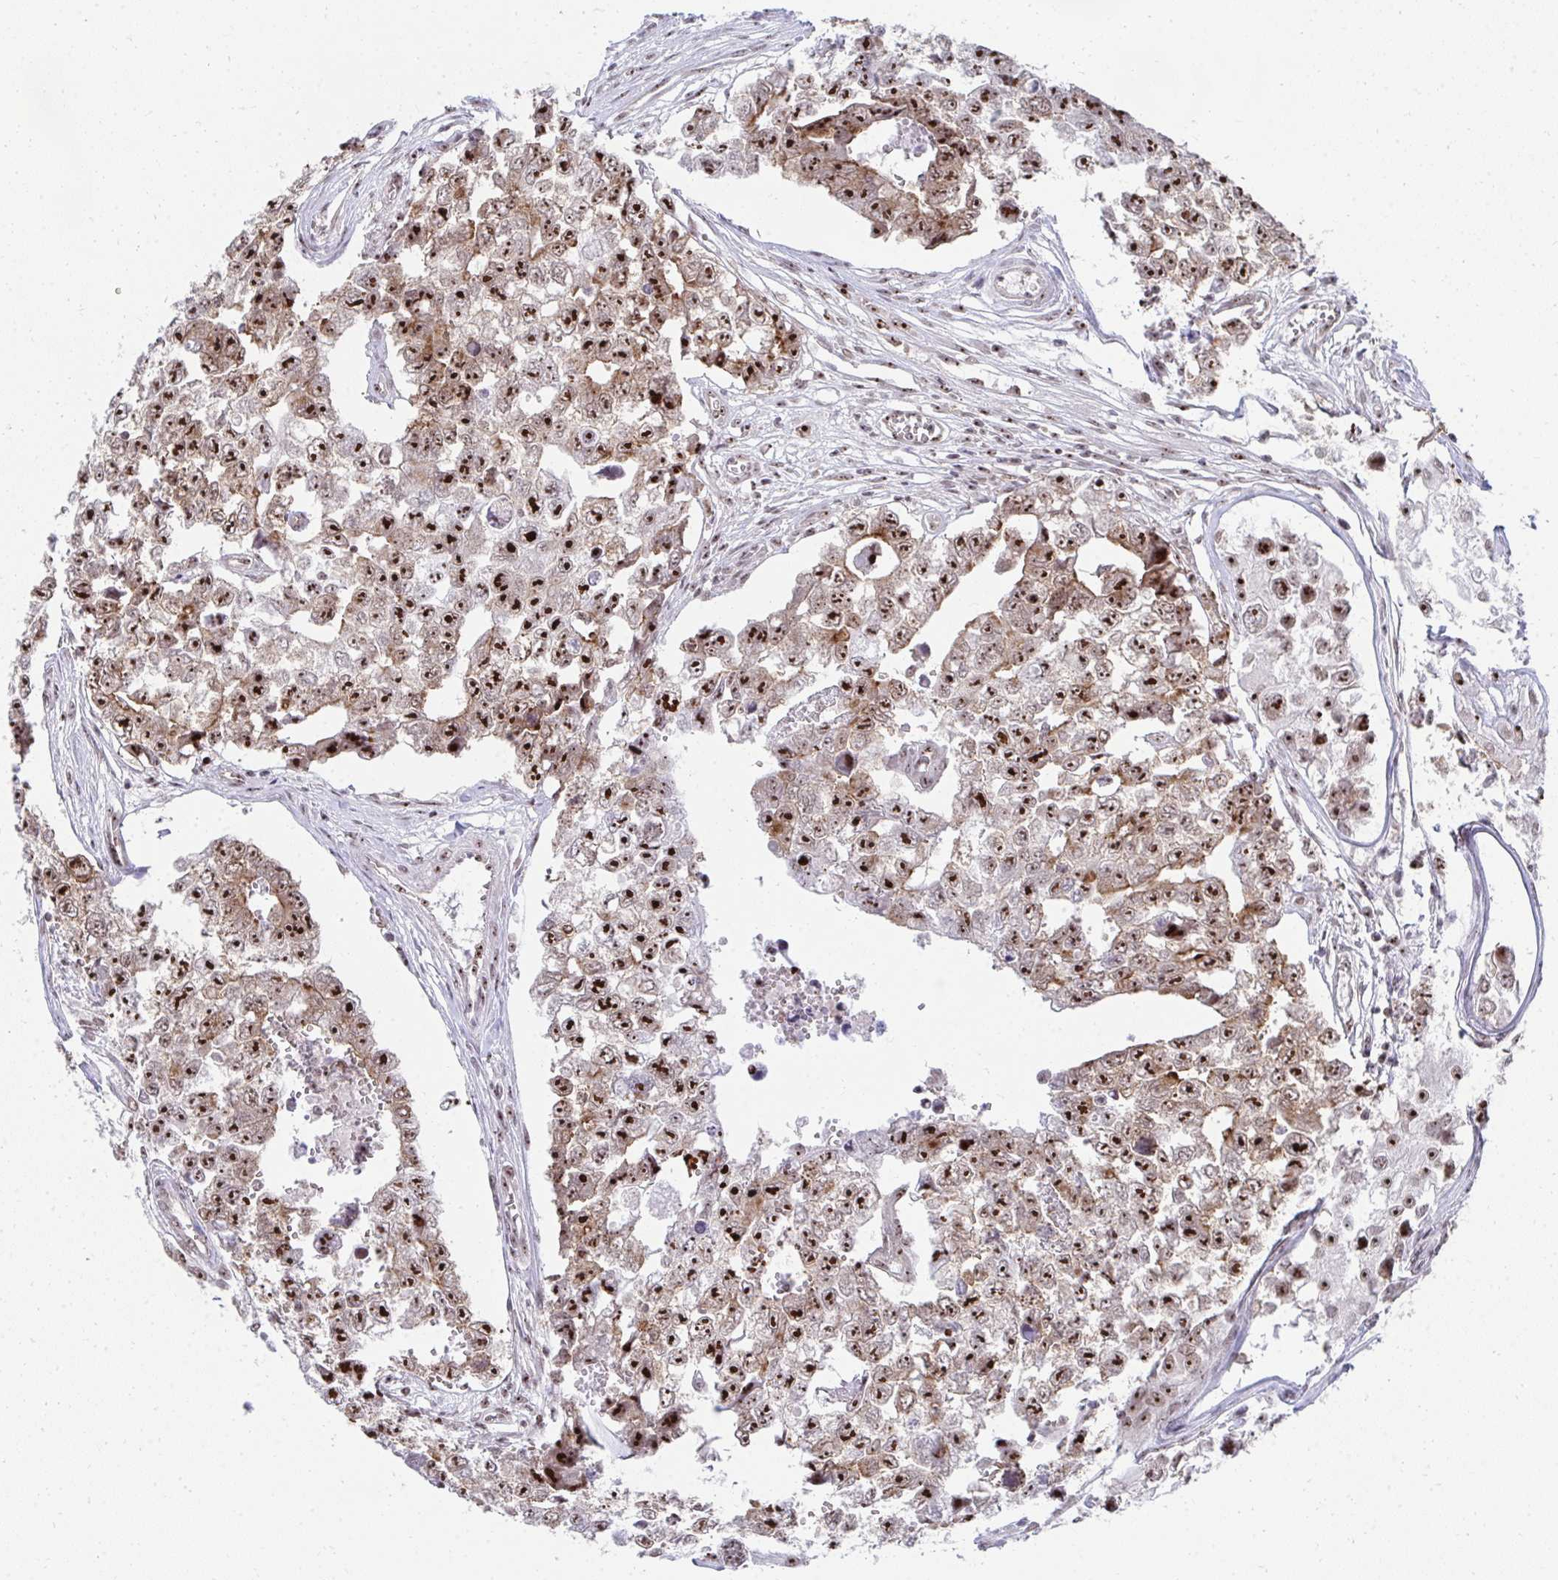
{"staining": {"intensity": "strong", "quantity": ">75%", "location": "nuclear"}, "tissue": "testis cancer", "cell_type": "Tumor cells", "image_type": "cancer", "snomed": [{"axis": "morphology", "description": "Carcinoma, Embryonal, NOS"}, {"axis": "topography", "description": "Testis"}], "caption": "Immunohistochemical staining of human testis embryonal carcinoma reveals high levels of strong nuclear expression in about >75% of tumor cells. (brown staining indicates protein expression, while blue staining denotes nuclei).", "gene": "HIRA", "patient": {"sex": "male", "age": 18}}